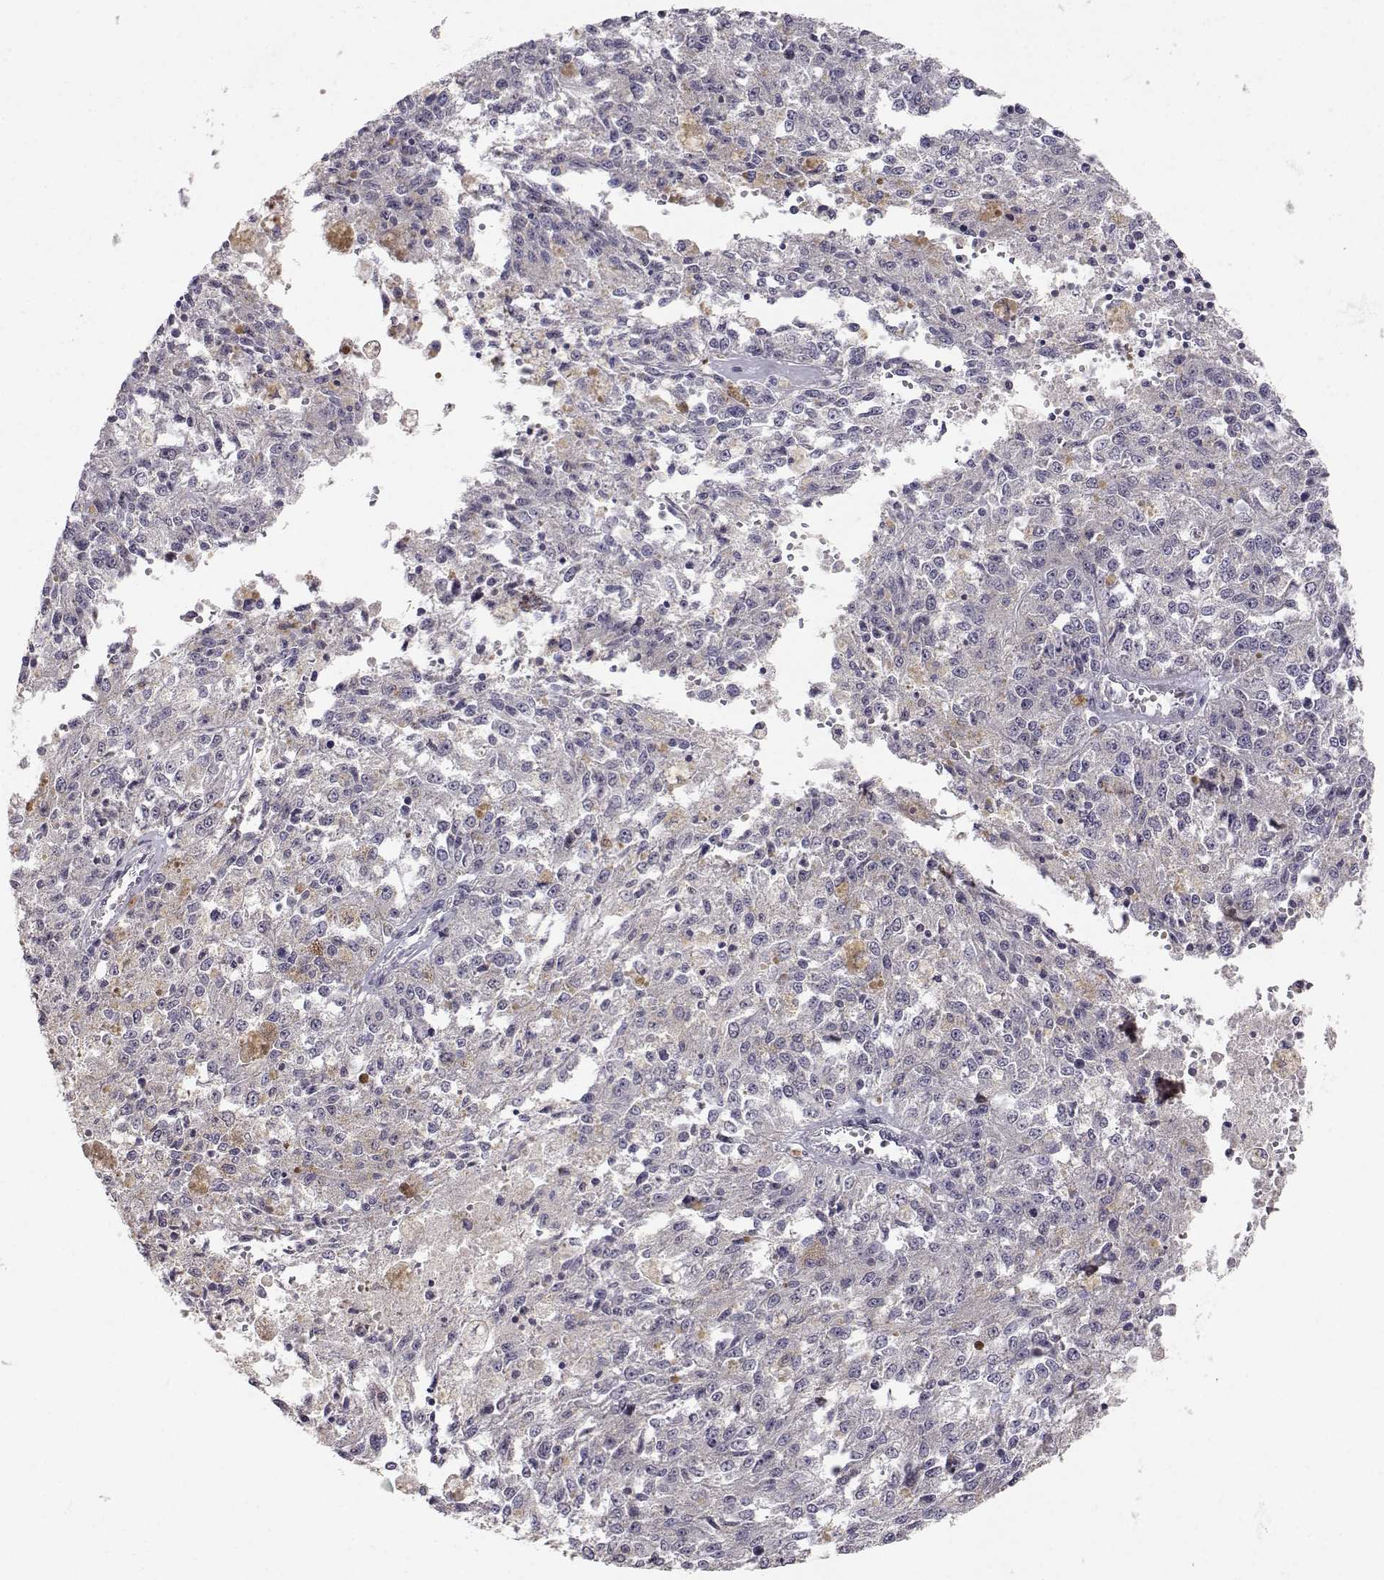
{"staining": {"intensity": "negative", "quantity": "none", "location": "none"}, "tissue": "melanoma", "cell_type": "Tumor cells", "image_type": "cancer", "snomed": [{"axis": "morphology", "description": "Malignant melanoma, Metastatic site"}, {"axis": "topography", "description": "Lymph node"}], "caption": "High power microscopy micrograph of an immunohistochemistry (IHC) image of malignant melanoma (metastatic site), revealing no significant positivity in tumor cells. The staining was performed using DAB (3,3'-diaminobenzidine) to visualize the protein expression in brown, while the nuclei were stained in blue with hematoxylin (Magnification: 20x).", "gene": "SLC6A3", "patient": {"sex": "female", "age": 64}}